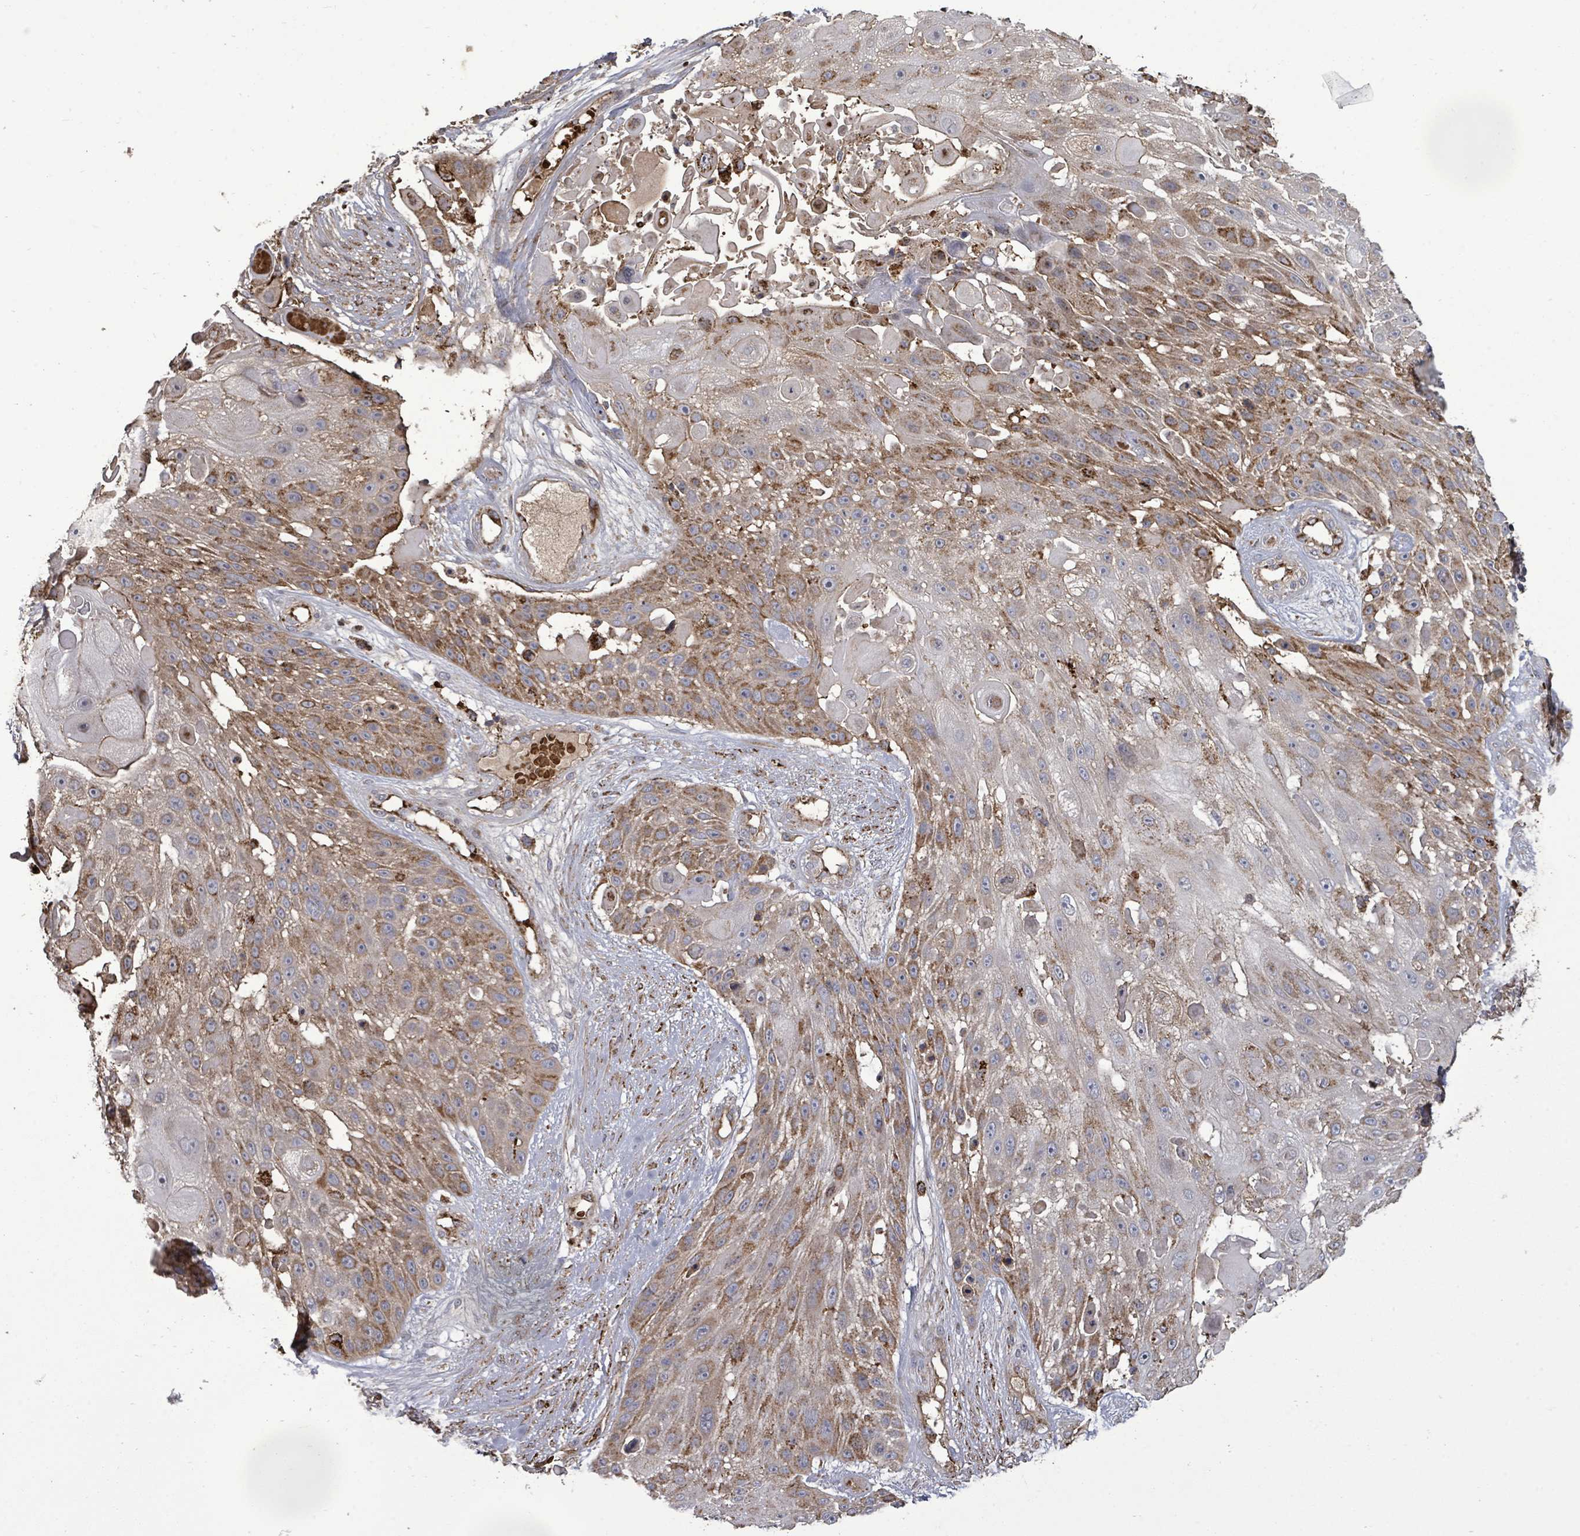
{"staining": {"intensity": "moderate", "quantity": "25%-75%", "location": "cytoplasmic/membranous"}, "tissue": "skin cancer", "cell_type": "Tumor cells", "image_type": "cancer", "snomed": [{"axis": "morphology", "description": "Squamous cell carcinoma, NOS"}, {"axis": "topography", "description": "Skin"}], "caption": "Squamous cell carcinoma (skin) stained with a brown dye shows moderate cytoplasmic/membranous positive staining in approximately 25%-75% of tumor cells.", "gene": "MTMR12", "patient": {"sex": "female", "age": 86}}